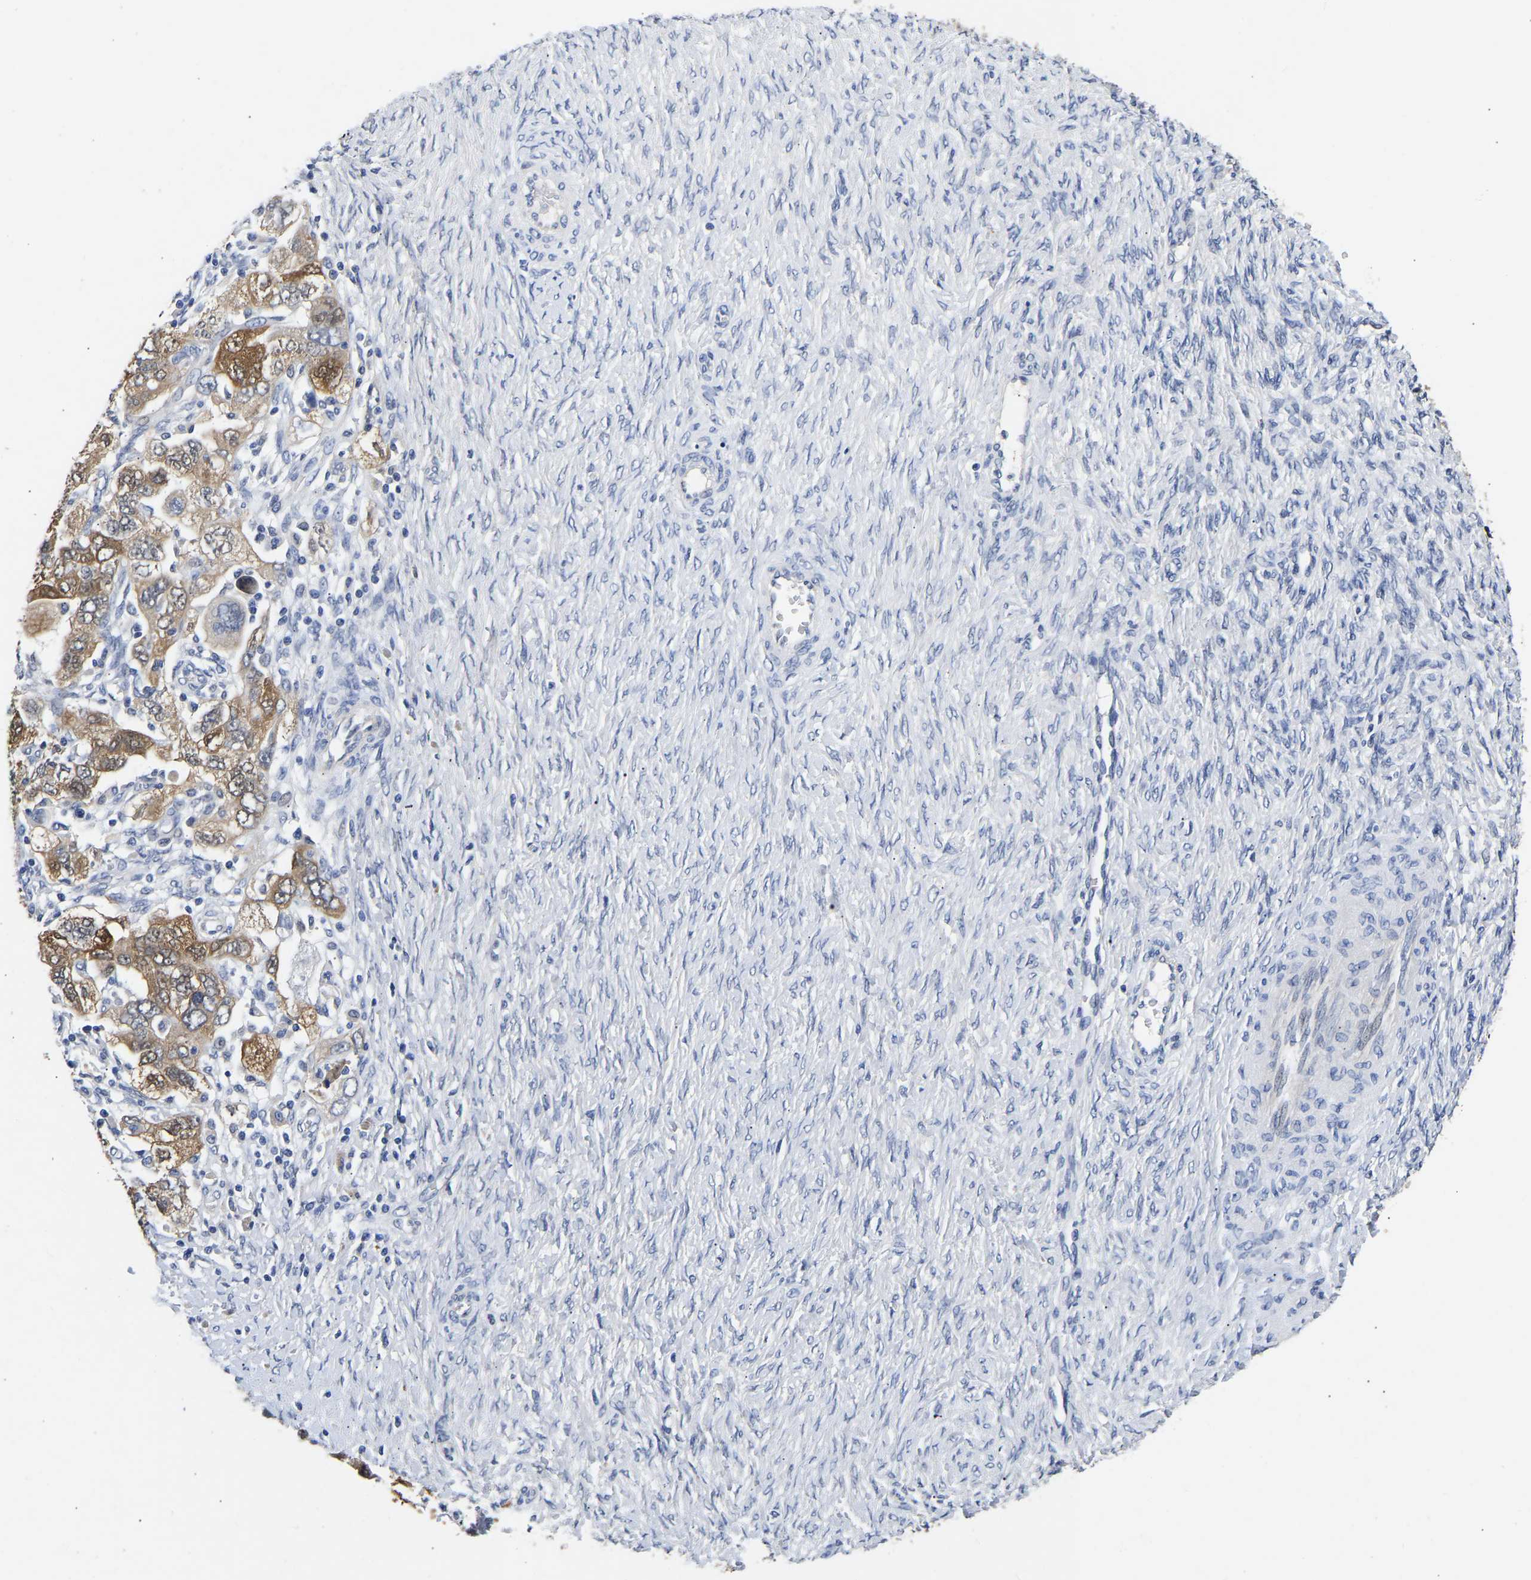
{"staining": {"intensity": "moderate", "quantity": ">75%", "location": "cytoplasmic/membranous"}, "tissue": "ovarian cancer", "cell_type": "Tumor cells", "image_type": "cancer", "snomed": [{"axis": "morphology", "description": "Carcinoma, NOS"}, {"axis": "morphology", "description": "Cystadenocarcinoma, serous, NOS"}, {"axis": "topography", "description": "Ovary"}], "caption": "Protein staining of serous cystadenocarcinoma (ovarian) tissue reveals moderate cytoplasmic/membranous positivity in approximately >75% of tumor cells.", "gene": "CCDC6", "patient": {"sex": "female", "age": 69}}